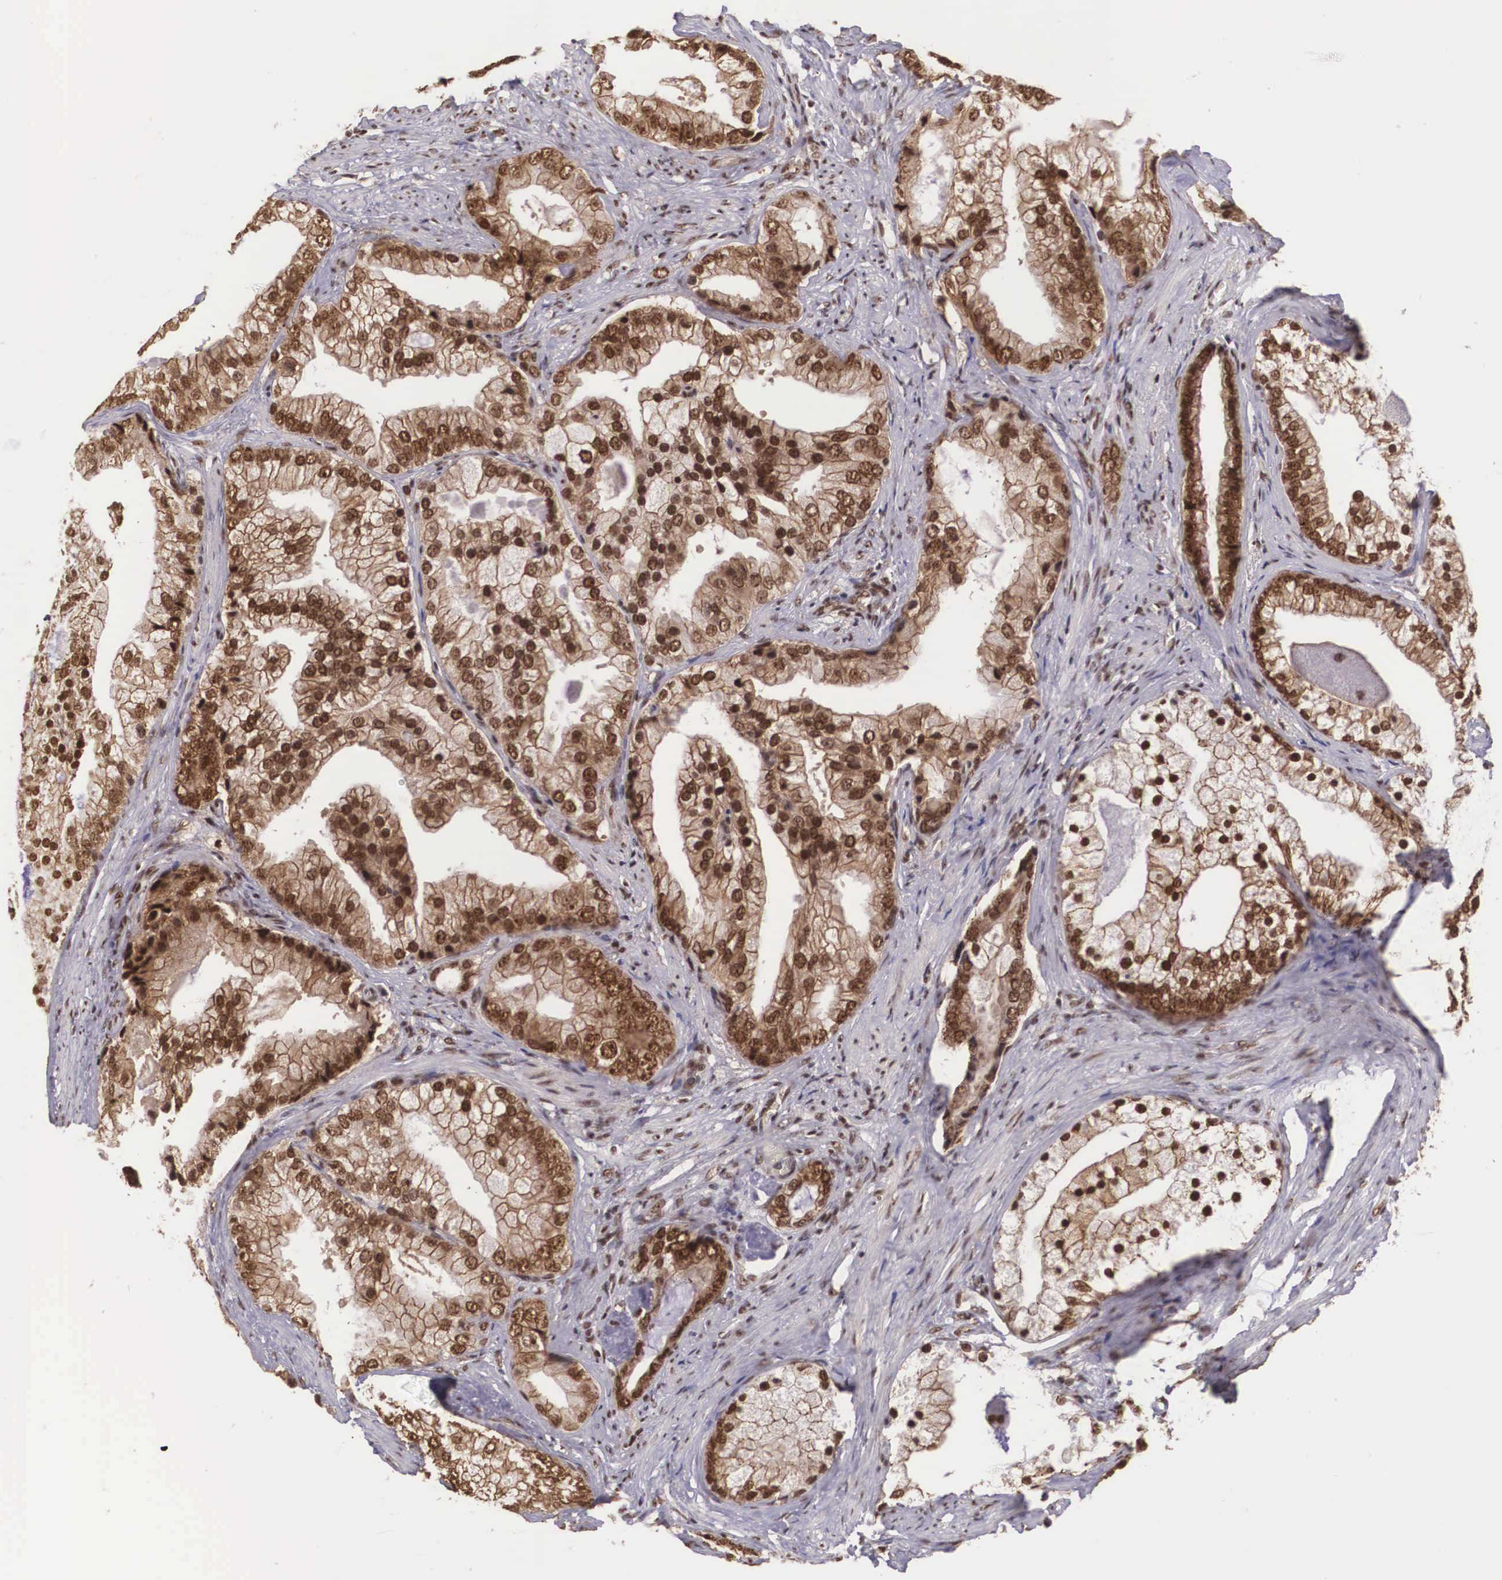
{"staining": {"intensity": "strong", "quantity": ">75%", "location": "cytoplasmic/membranous,nuclear"}, "tissue": "prostate cancer", "cell_type": "Tumor cells", "image_type": "cancer", "snomed": [{"axis": "morphology", "description": "Adenocarcinoma, Low grade"}, {"axis": "topography", "description": "Prostate"}], "caption": "This image reveals low-grade adenocarcinoma (prostate) stained with IHC to label a protein in brown. The cytoplasmic/membranous and nuclear of tumor cells show strong positivity for the protein. Nuclei are counter-stained blue.", "gene": "POLR2F", "patient": {"sex": "male", "age": 71}}